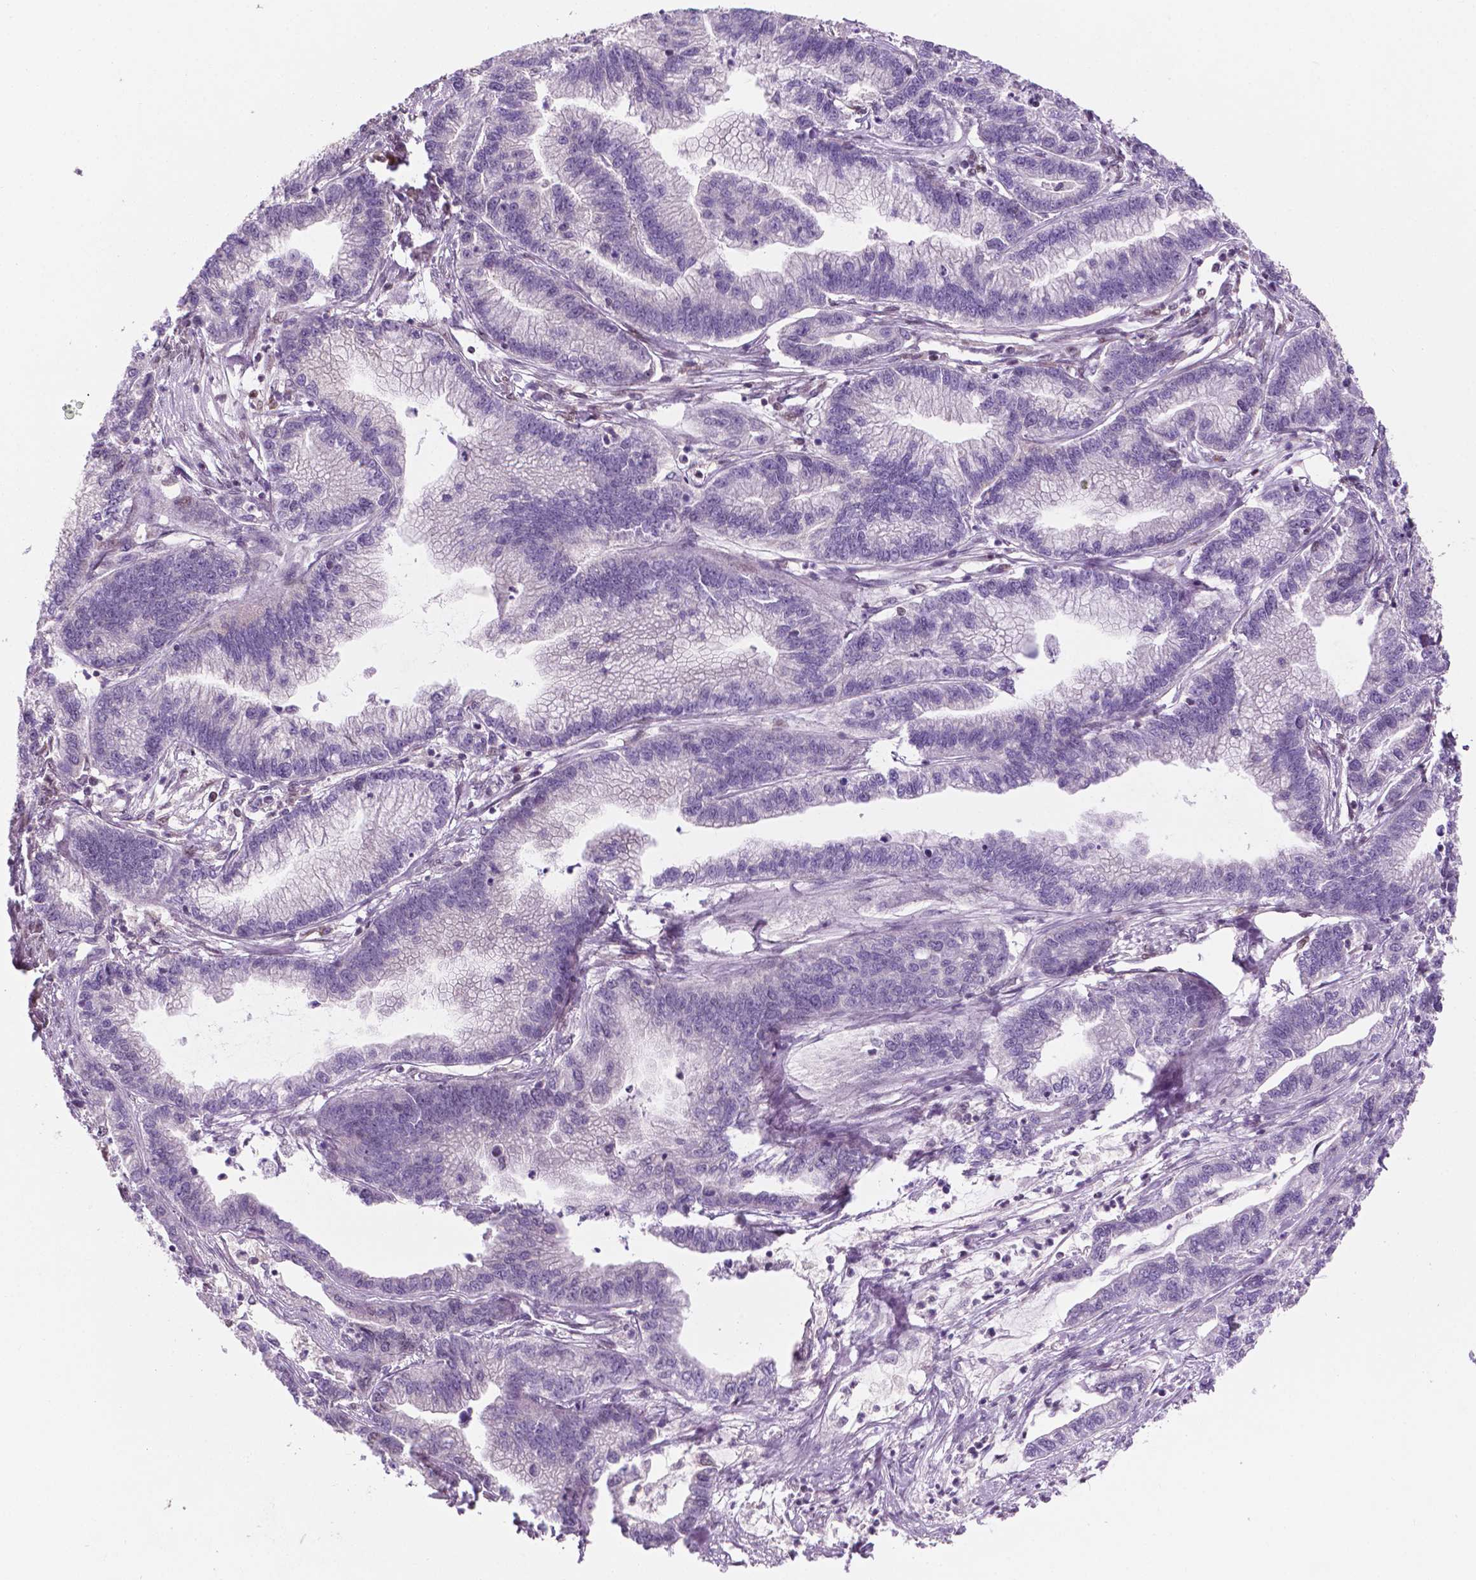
{"staining": {"intensity": "negative", "quantity": "none", "location": "none"}, "tissue": "stomach cancer", "cell_type": "Tumor cells", "image_type": "cancer", "snomed": [{"axis": "morphology", "description": "Adenocarcinoma, NOS"}, {"axis": "topography", "description": "Stomach"}], "caption": "This image is of stomach adenocarcinoma stained with IHC to label a protein in brown with the nuclei are counter-stained blue. There is no expression in tumor cells.", "gene": "PER2", "patient": {"sex": "male", "age": 83}}